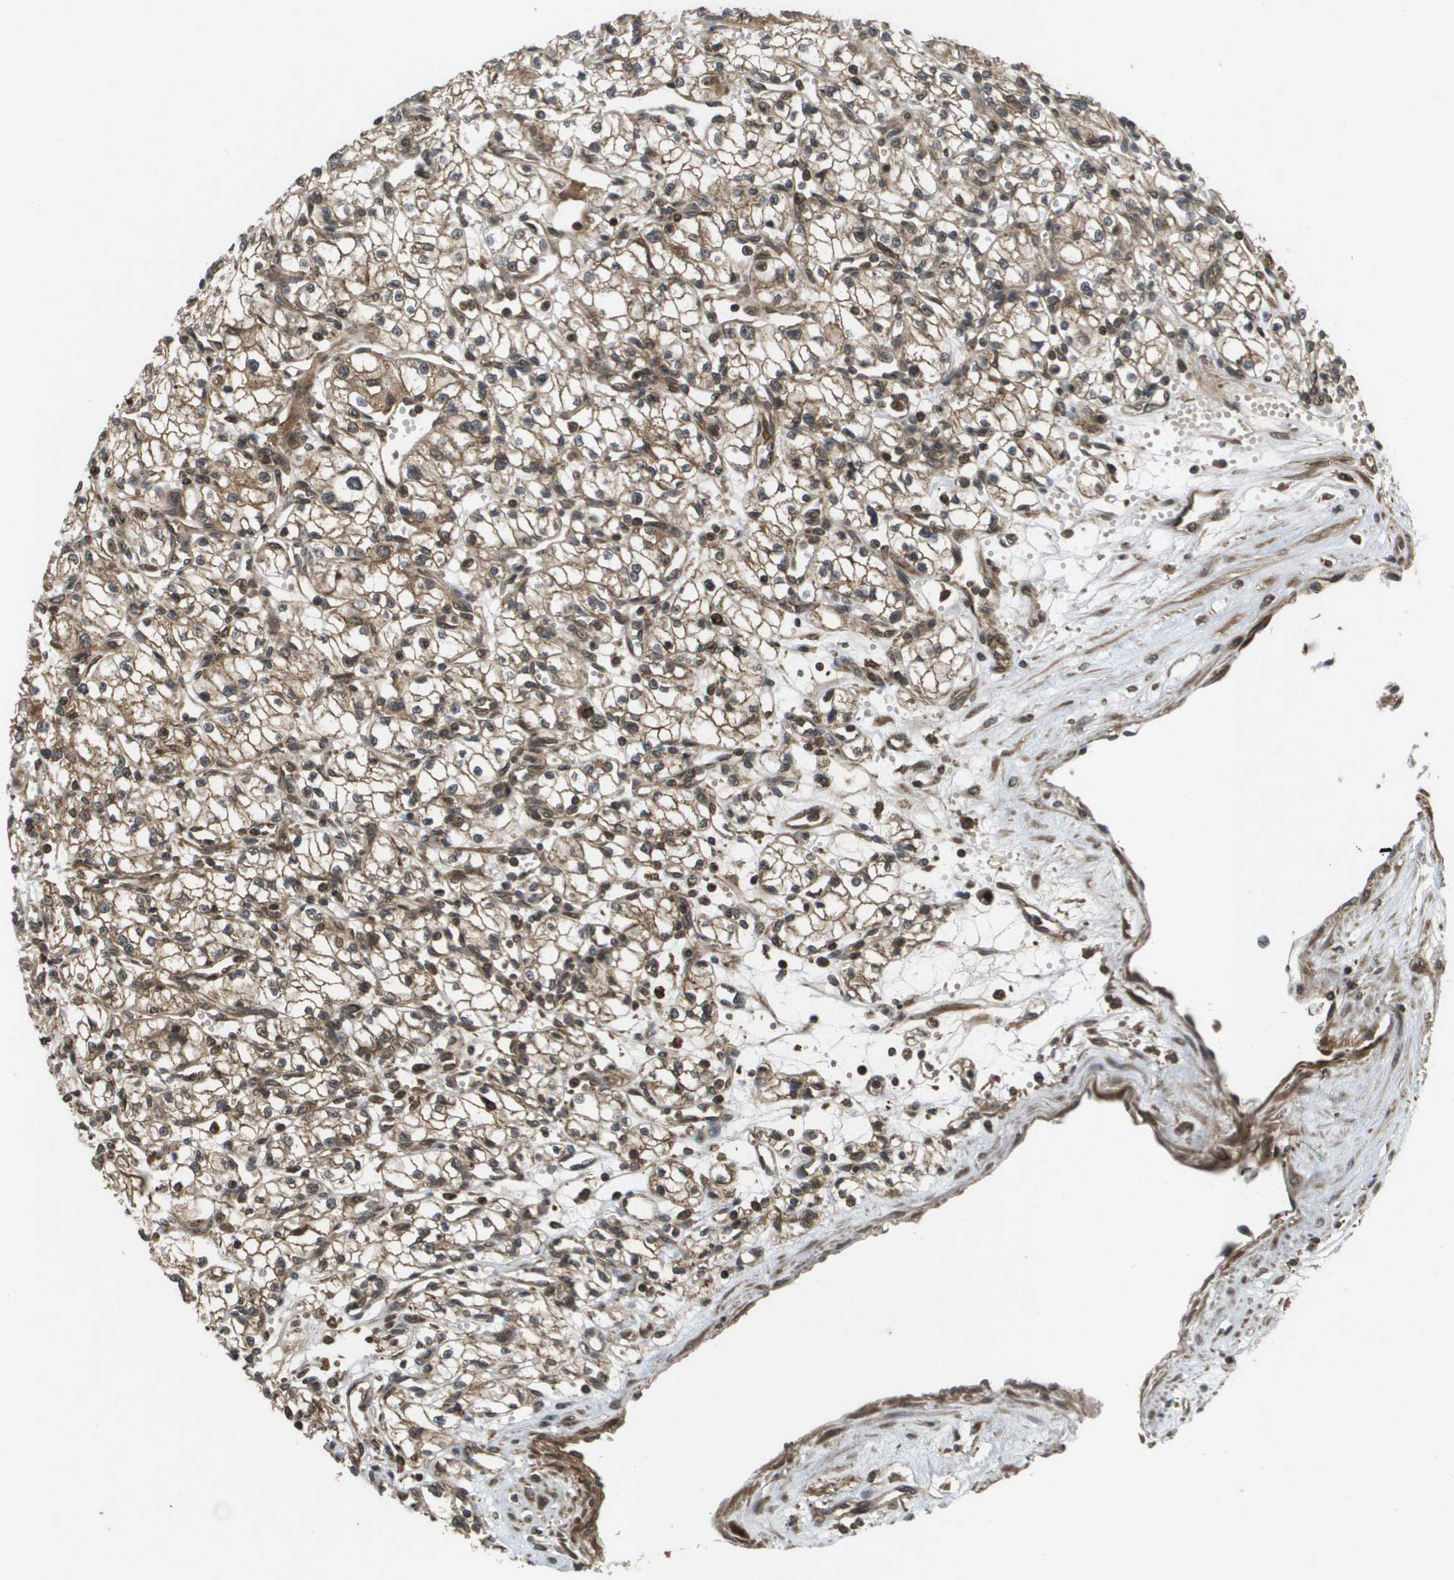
{"staining": {"intensity": "moderate", "quantity": ">75%", "location": "cytoplasmic/membranous"}, "tissue": "renal cancer", "cell_type": "Tumor cells", "image_type": "cancer", "snomed": [{"axis": "morphology", "description": "Normal tissue, NOS"}, {"axis": "morphology", "description": "Adenocarcinoma, NOS"}, {"axis": "topography", "description": "Kidney"}], "caption": "High-power microscopy captured an IHC photomicrograph of adenocarcinoma (renal), revealing moderate cytoplasmic/membranous expression in about >75% of tumor cells.", "gene": "KIF11", "patient": {"sex": "male", "age": 59}}